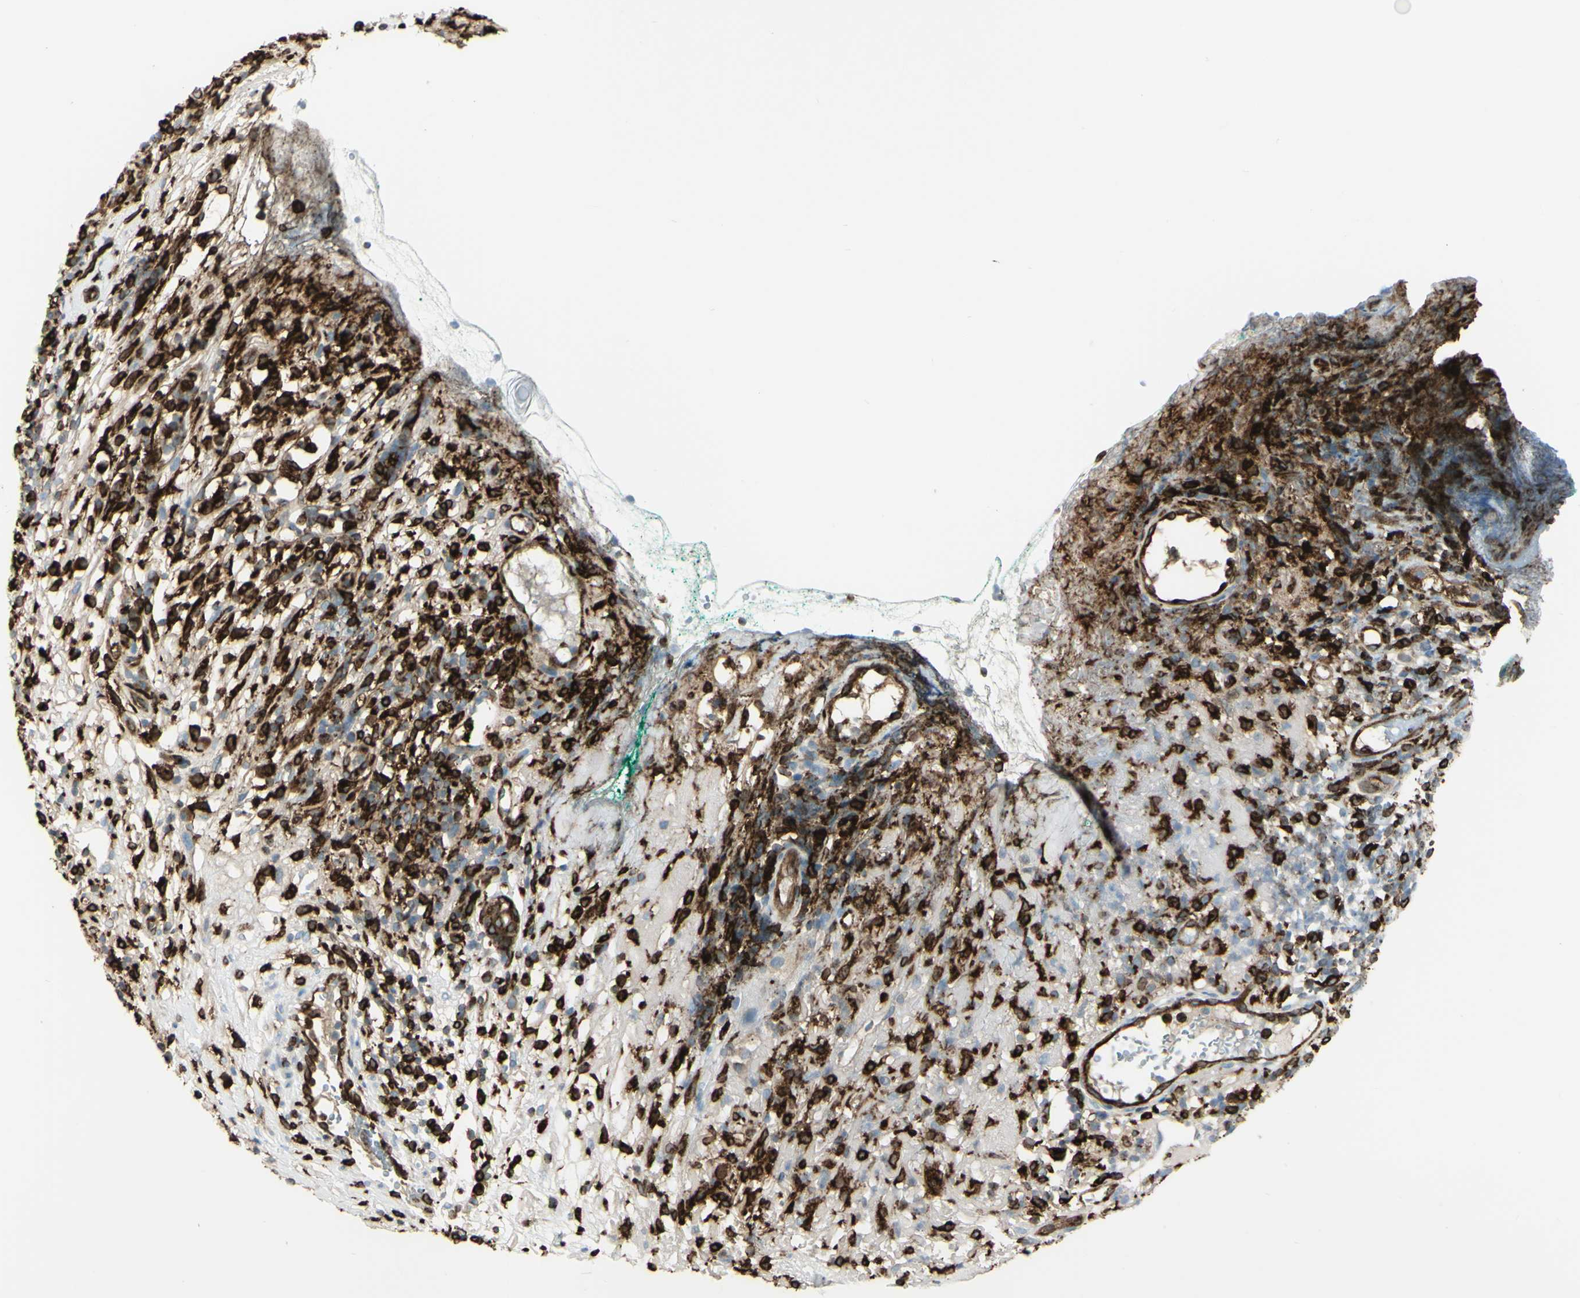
{"staining": {"intensity": "strong", "quantity": "<25%", "location": "cytoplasmic/membranous"}, "tissue": "melanoma", "cell_type": "Tumor cells", "image_type": "cancer", "snomed": [{"axis": "morphology", "description": "Necrosis, NOS"}, {"axis": "morphology", "description": "Malignant melanoma, NOS"}, {"axis": "topography", "description": "Skin"}], "caption": "An image of human malignant melanoma stained for a protein displays strong cytoplasmic/membranous brown staining in tumor cells. (Stains: DAB in brown, nuclei in blue, Microscopy: brightfield microscopy at high magnification).", "gene": "CD74", "patient": {"sex": "female", "age": 87}}